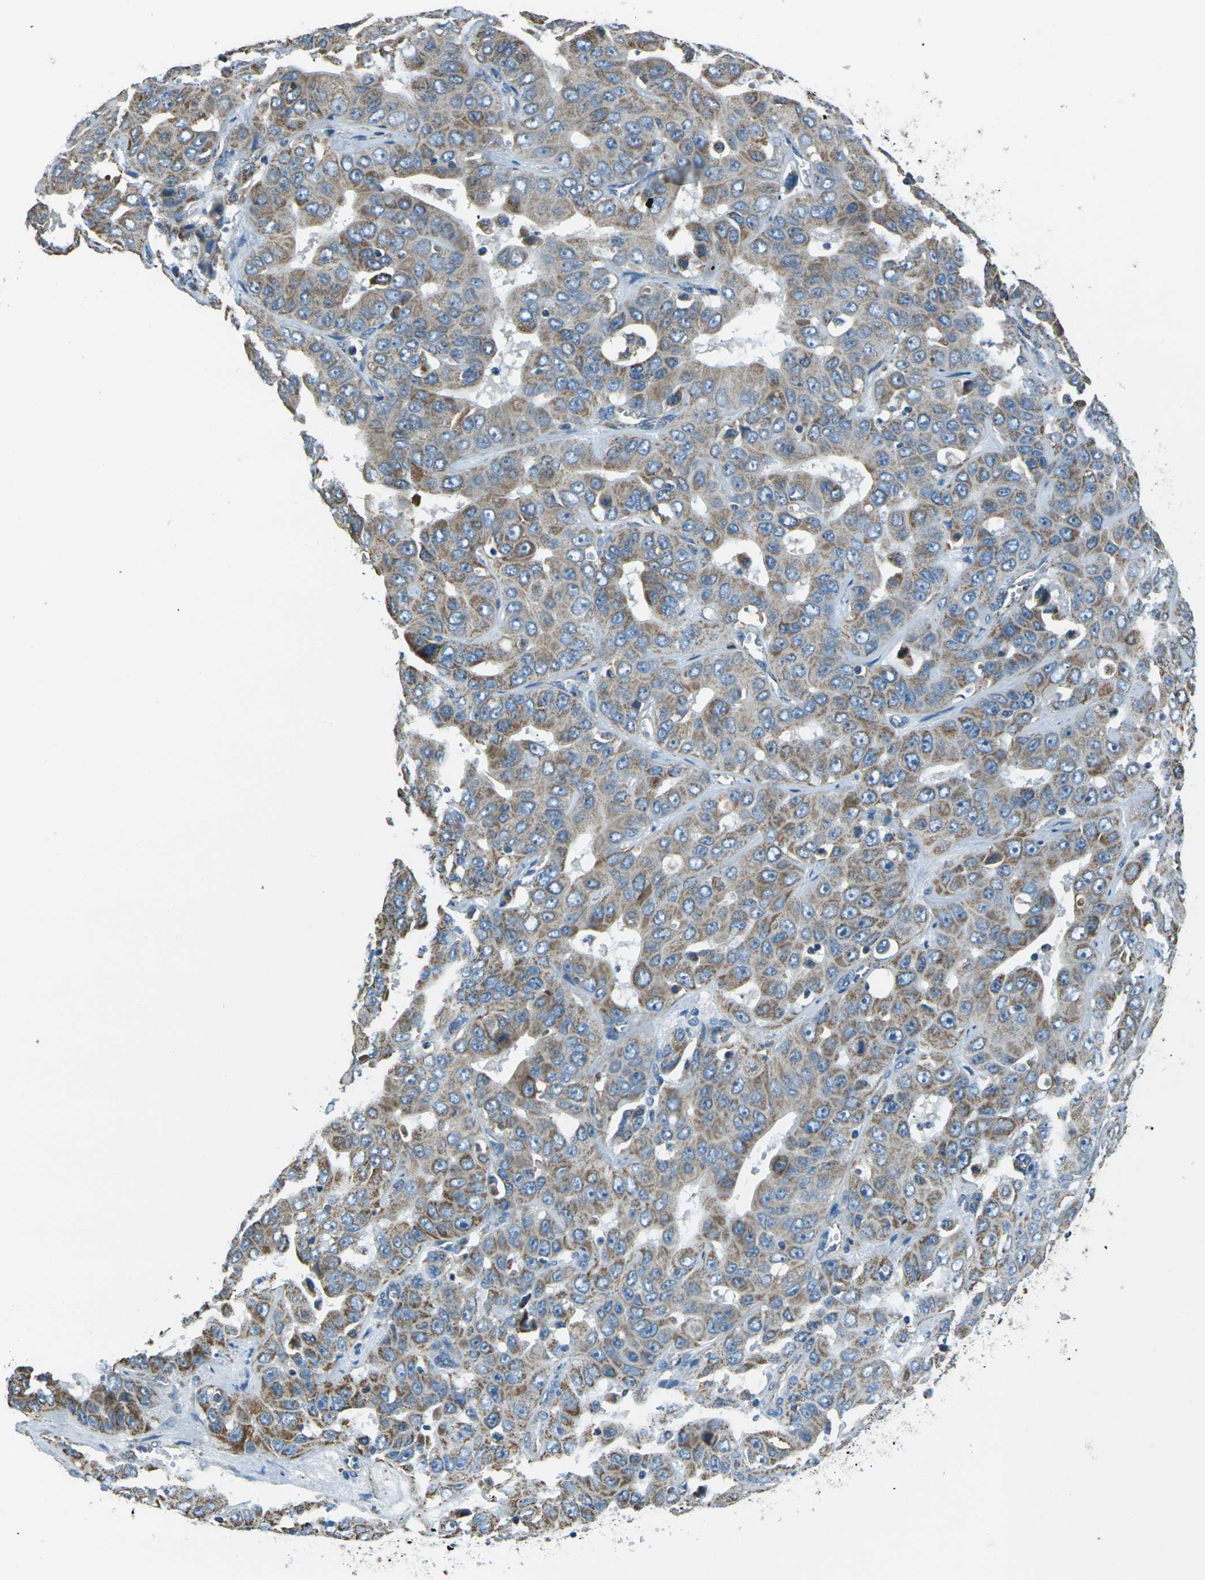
{"staining": {"intensity": "moderate", "quantity": ">75%", "location": "cytoplasmic/membranous"}, "tissue": "liver cancer", "cell_type": "Tumor cells", "image_type": "cancer", "snomed": [{"axis": "morphology", "description": "Cholangiocarcinoma"}, {"axis": "topography", "description": "Liver"}], "caption": "A high-resolution micrograph shows immunohistochemistry (IHC) staining of liver cancer (cholangiocarcinoma), which reveals moderate cytoplasmic/membranous staining in about >75% of tumor cells.", "gene": "IRF3", "patient": {"sex": "female", "age": 52}}